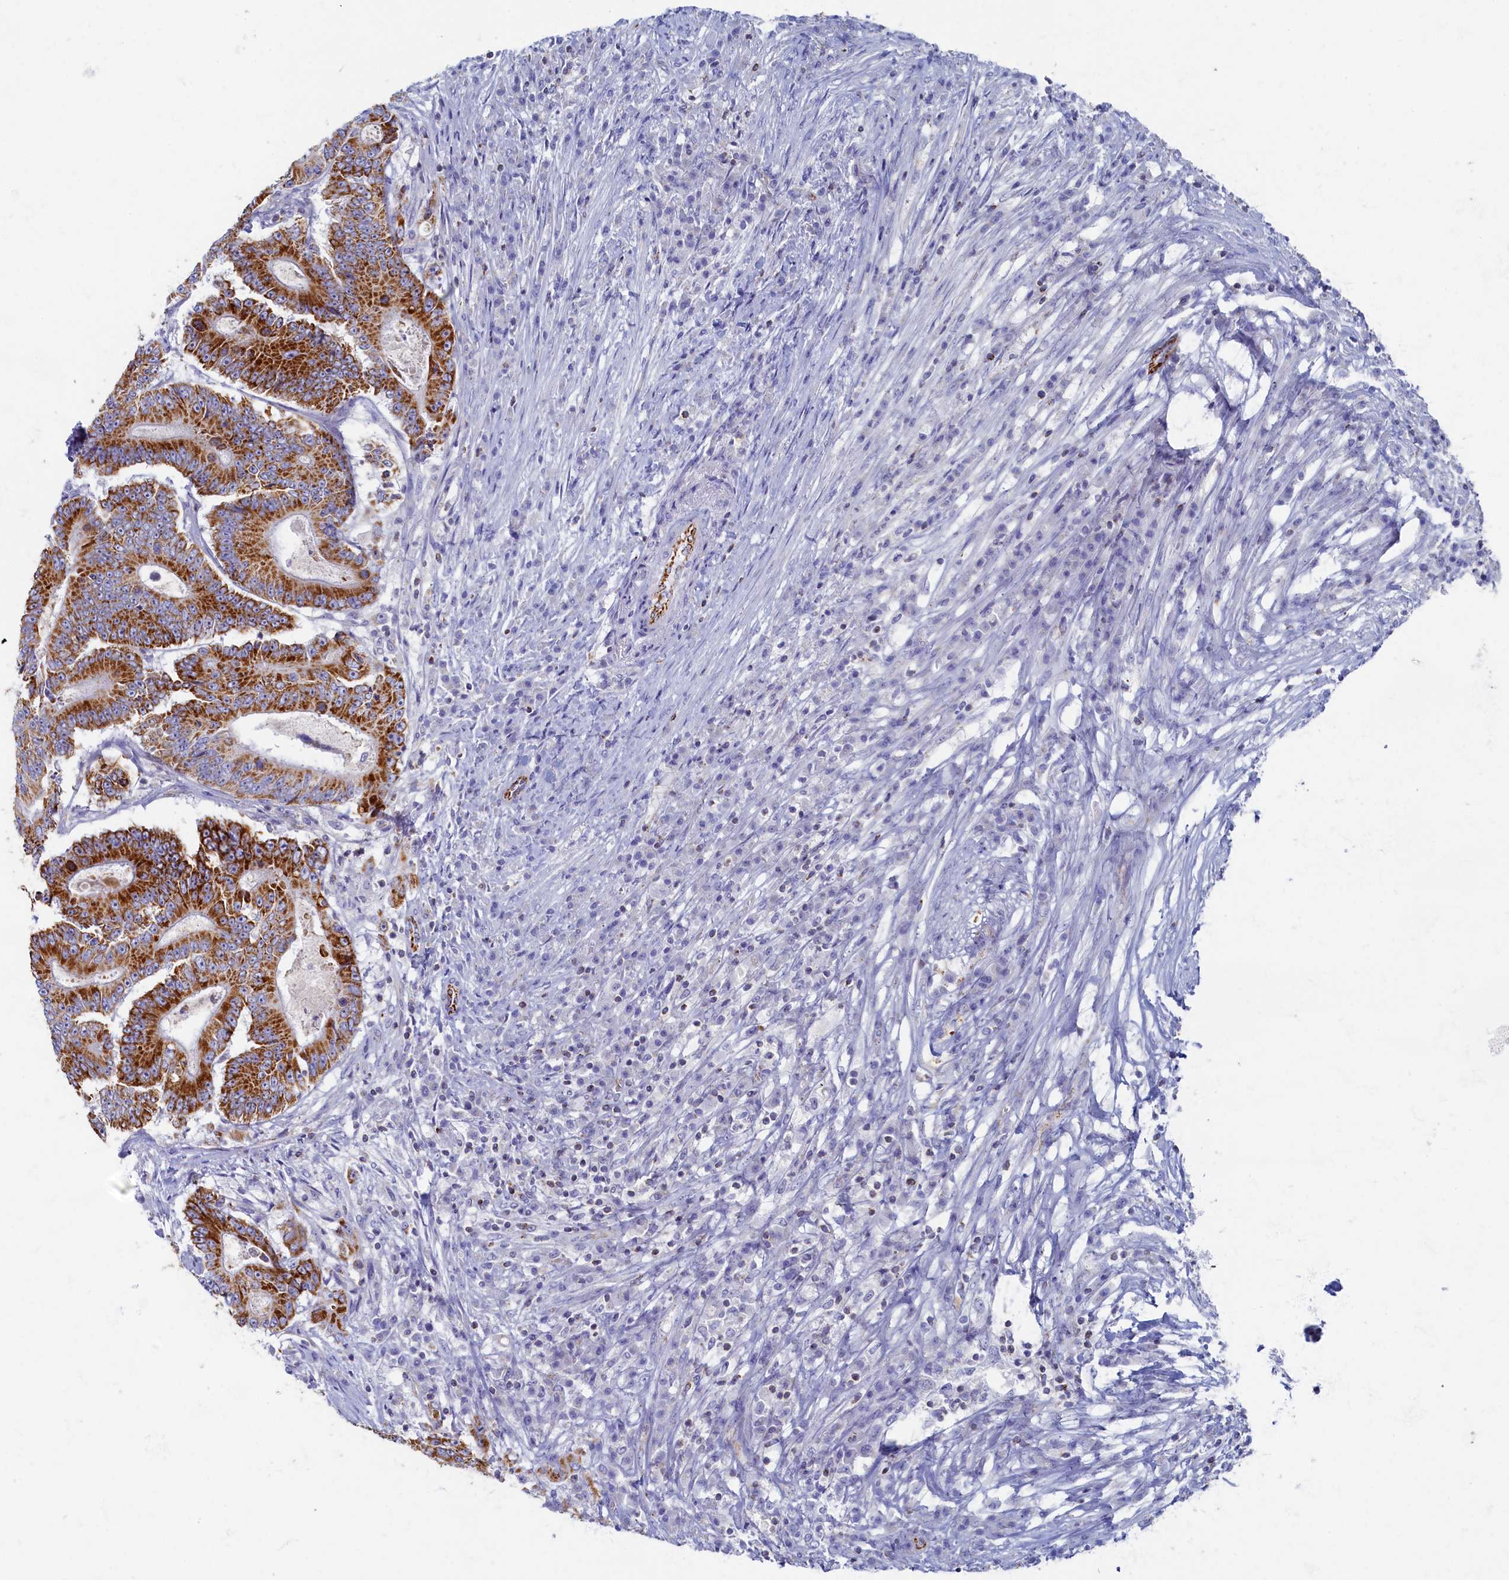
{"staining": {"intensity": "strong", "quantity": ">75%", "location": "cytoplasmic/membranous"}, "tissue": "colorectal cancer", "cell_type": "Tumor cells", "image_type": "cancer", "snomed": [{"axis": "morphology", "description": "Adenocarcinoma, NOS"}, {"axis": "topography", "description": "Colon"}], "caption": "Protein analysis of colorectal cancer (adenocarcinoma) tissue displays strong cytoplasmic/membranous expression in approximately >75% of tumor cells. (brown staining indicates protein expression, while blue staining denotes nuclei).", "gene": "OCIAD2", "patient": {"sex": "male", "age": 83}}